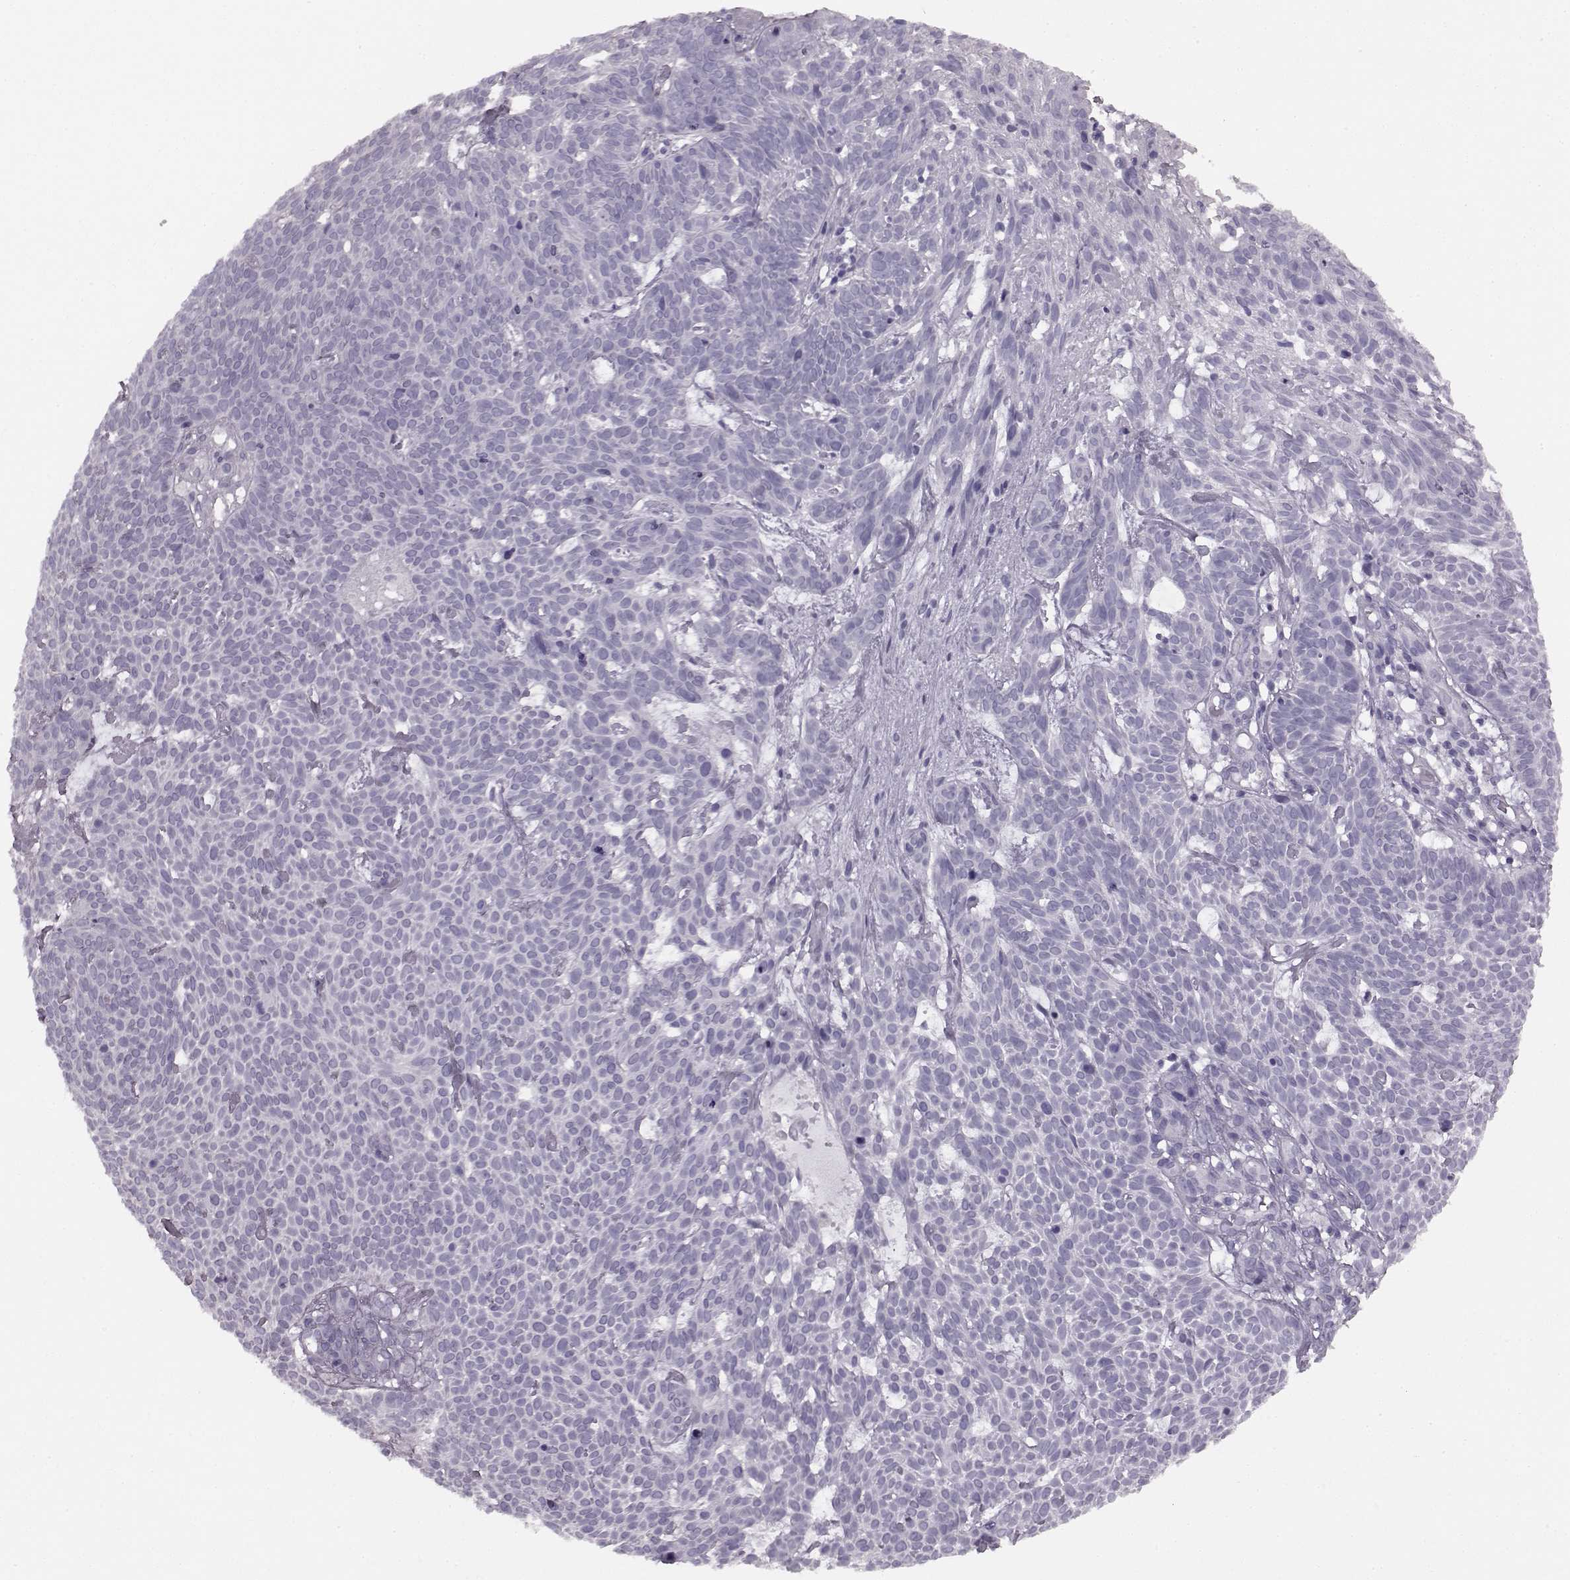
{"staining": {"intensity": "negative", "quantity": "none", "location": "none"}, "tissue": "skin cancer", "cell_type": "Tumor cells", "image_type": "cancer", "snomed": [{"axis": "morphology", "description": "Basal cell carcinoma"}, {"axis": "topography", "description": "Skin"}], "caption": "This is an immunohistochemistry (IHC) photomicrograph of skin cancer (basal cell carcinoma). There is no expression in tumor cells.", "gene": "JSRP1", "patient": {"sex": "male", "age": 59}}